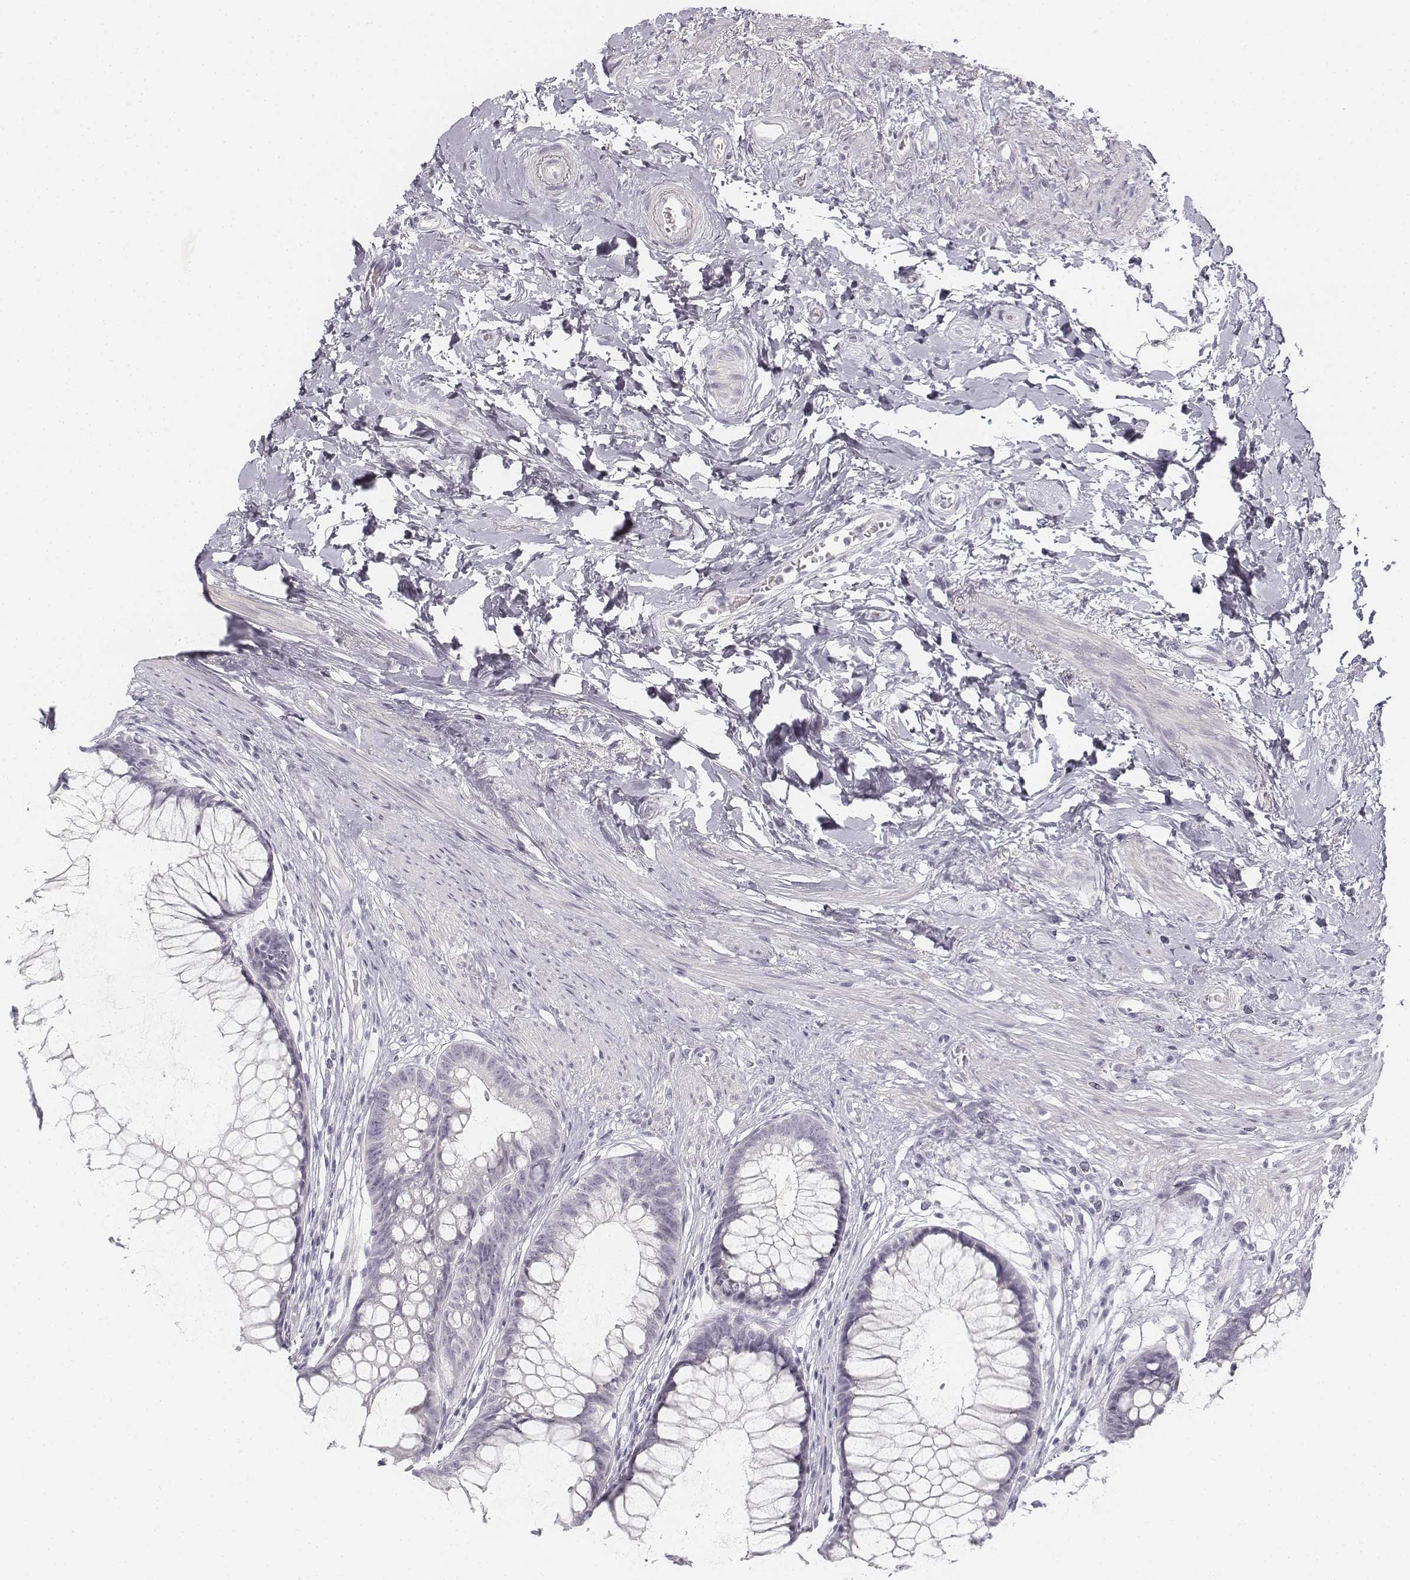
{"staining": {"intensity": "negative", "quantity": "none", "location": "none"}, "tissue": "rectum", "cell_type": "Glandular cells", "image_type": "normal", "snomed": [{"axis": "morphology", "description": "Normal tissue, NOS"}, {"axis": "topography", "description": "Smooth muscle"}, {"axis": "topography", "description": "Rectum"}], "caption": "An image of human rectum is negative for staining in glandular cells. Nuclei are stained in blue.", "gene": "KRT25", "patient": {"sex": "male", "age": 53}}